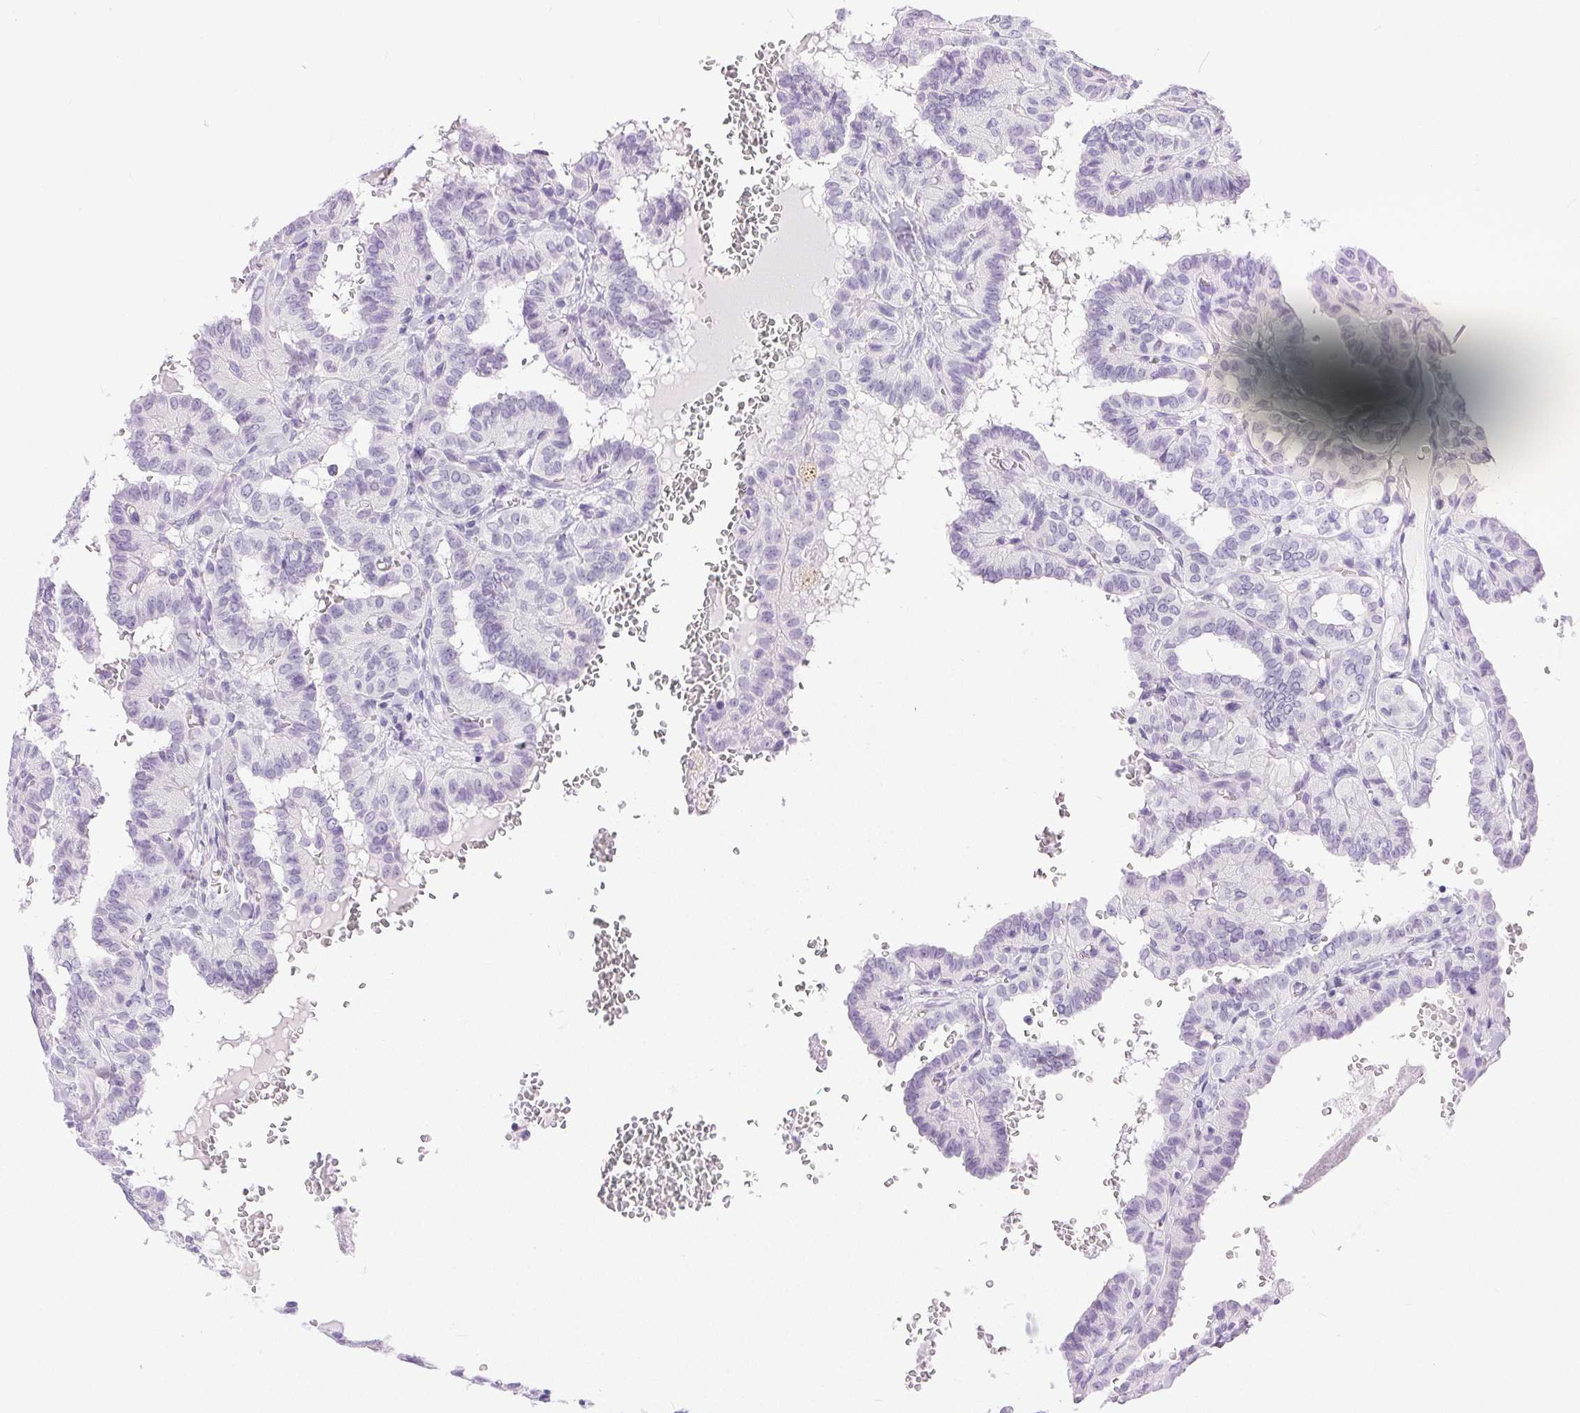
{"staining": {"intensity": "negative", "quantity": "none", "location": "none"}, "tissue": "thyroid cancer", "cell_type": "Tumor cells", "image_type": "cancer", "snomed": [{"axis": "morphology", "description": "Papillary adenocarcinoma, NOS"}, {"axis": "topography", "description": "Thyroid gland"}], "caption": "Papillary adenocarcinoma (thyroid) was stained to show a protein in brown. There is no significant positivity in tumor cells.", "gene": "XDH", "patient": {"sex": "female", "age": 21}}